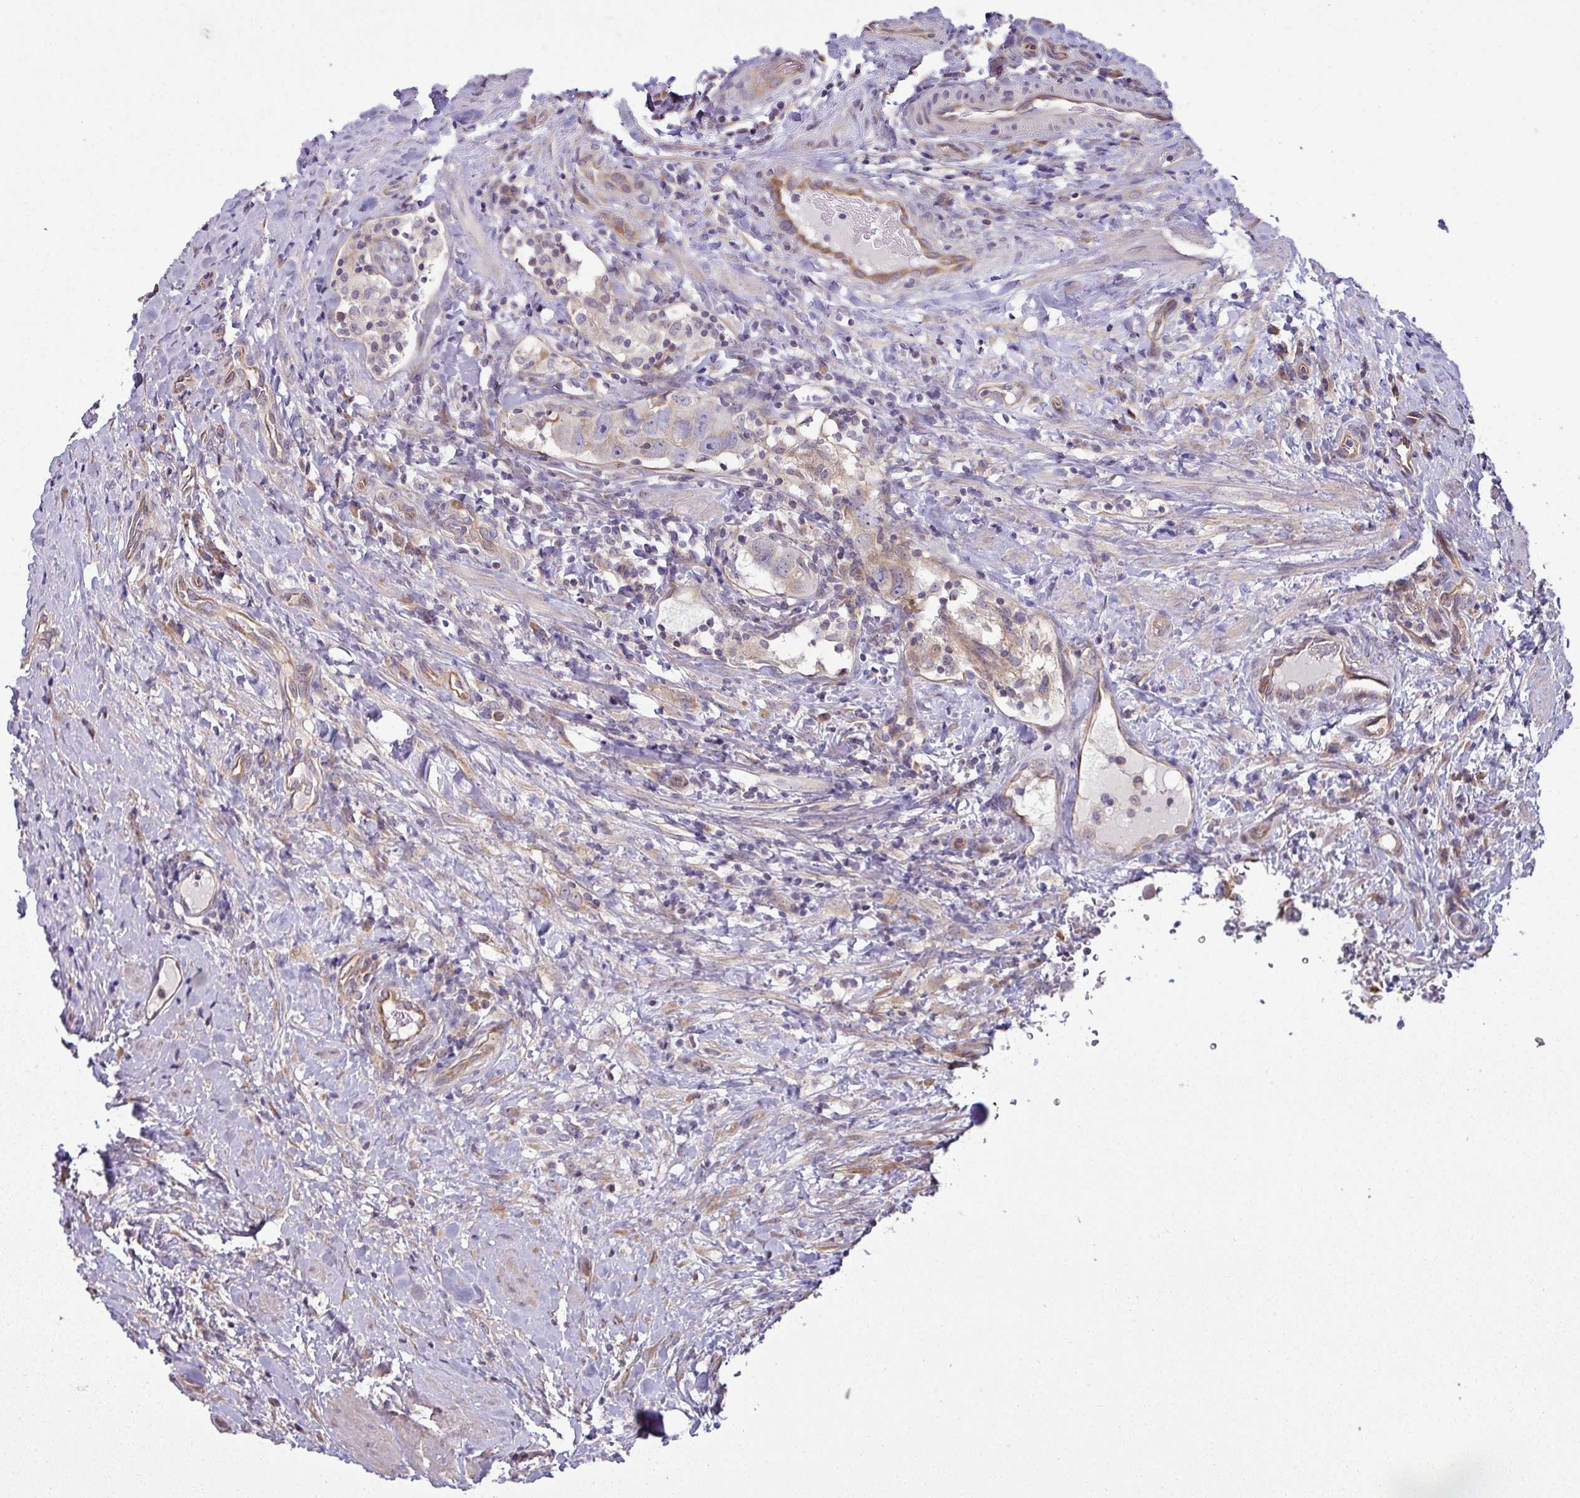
{"staining": {"intensity": "negative", "quantity": "none", "location": "none"}, "tissue": "testis cancer", "cell_type": "Tumor cells", "image_type": "cancer", "snomed": [{"axis": "morphology", "description": "Seminoma, NOS"}, {"axis": "morphology", "description": "Carcinoma, Embryonal, NOS"}, {"axis": "topography", "description": "Testis"}], "caption": "Immunohistochemistry (IHC) photomicrograph of neoplastic tissue: testis cancer stained with DAB (3,3'-diaminobenzidine) exhibits no significant protein expression in tumor cells. Nuclei are stained in blue.", "gene": "TIMMDC1", "patient": {"sex": "male", "age": 43}}